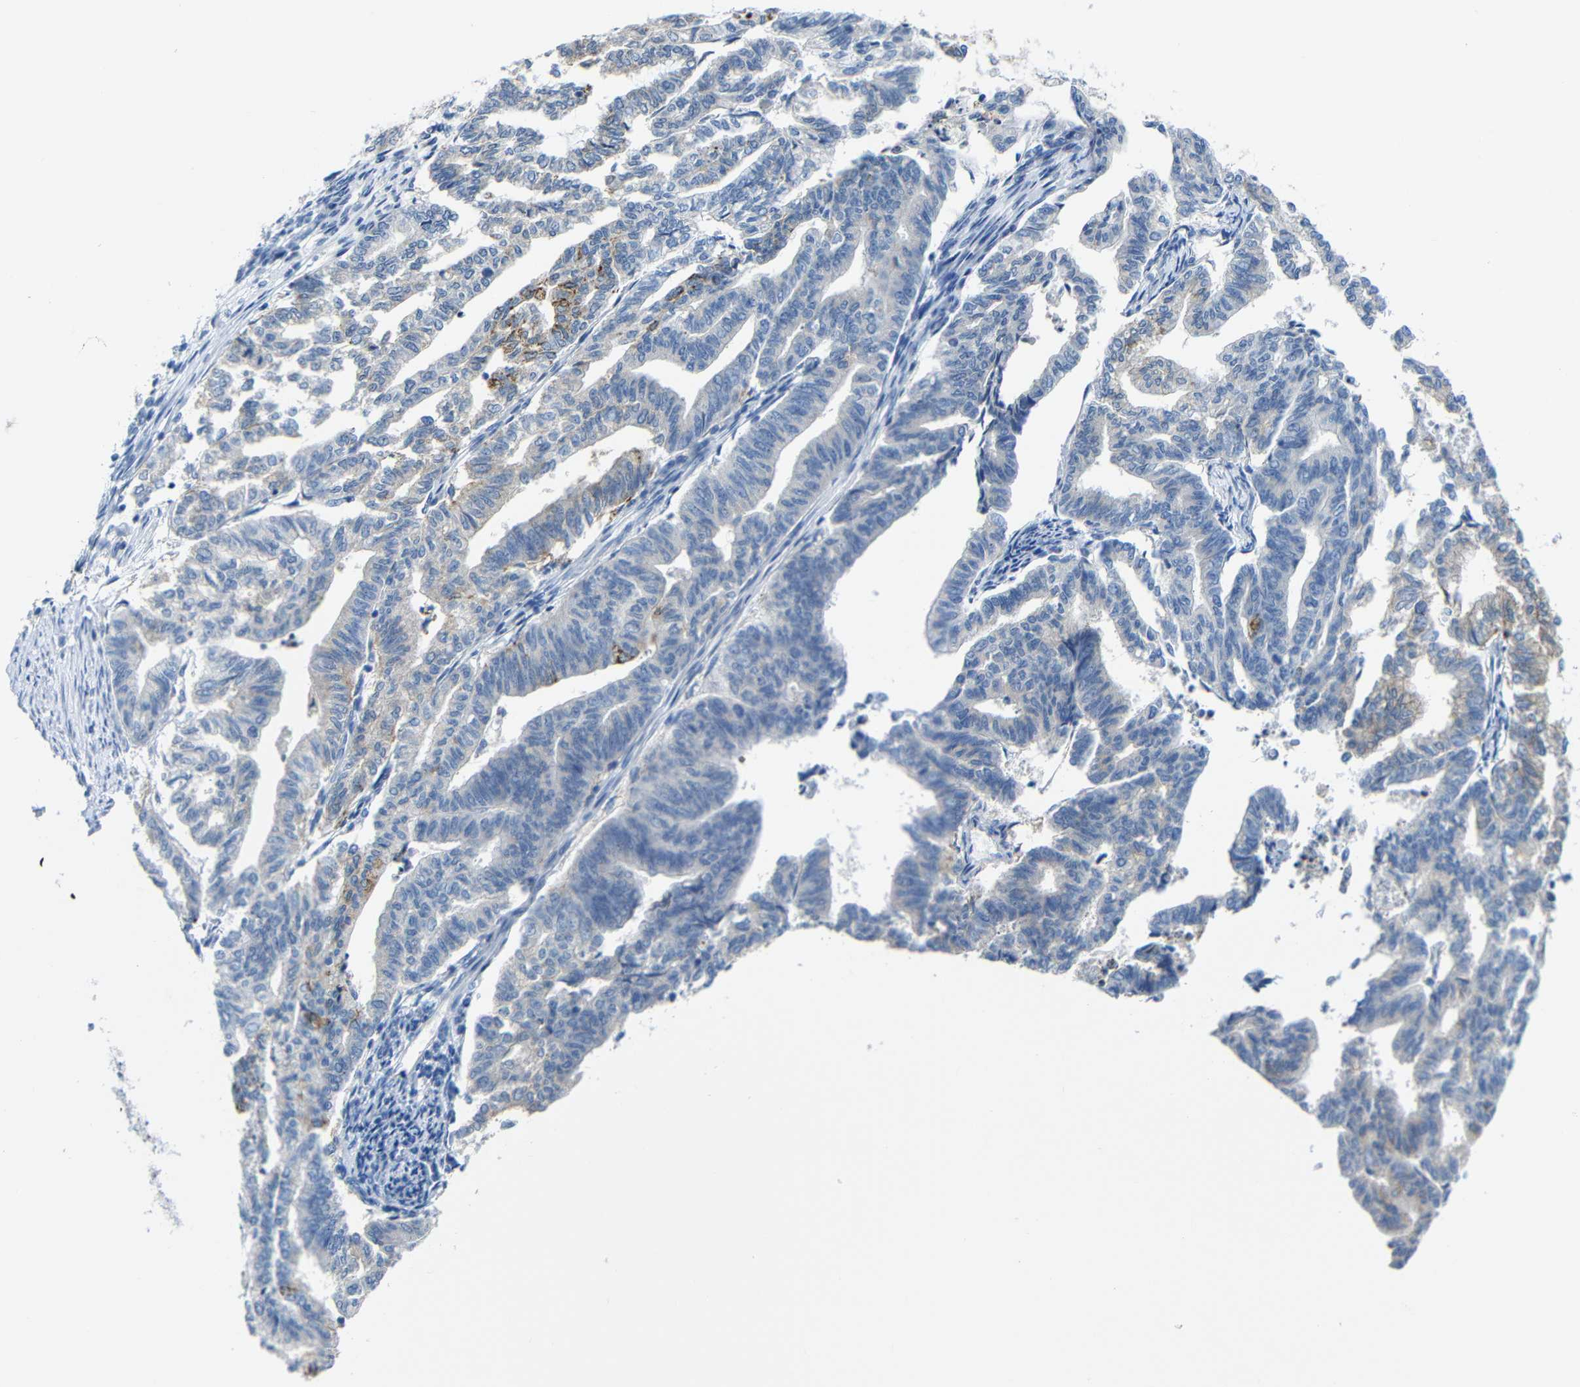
{"staining": {"intensity": "moderate", "quantity": "<25%", "location": "cytoplasmic/membranous"}, "tissue": "endometrial cancer", "cell_type": "Tumor cells", "image_type": "cancer", "snomed": [{"axis": "morphology", "description": "Adenocarcinoma, NOS"}, {"axis": "topography", "description": "Endometrium"}], "caption": "High-power microscopy captured an immunohistochemistry (IHC) image of adenocarcinoma (endometrial), revealing moderate cytoplasmic/membranous expression in about <25% of tumor cells. The protein is stained brown, and the nuclei are stained in blue (DAB IHC with brightfield microscopy, high magnification).", "gene": "C15orf48", "patient": {"sex": "female", "age": 79}}